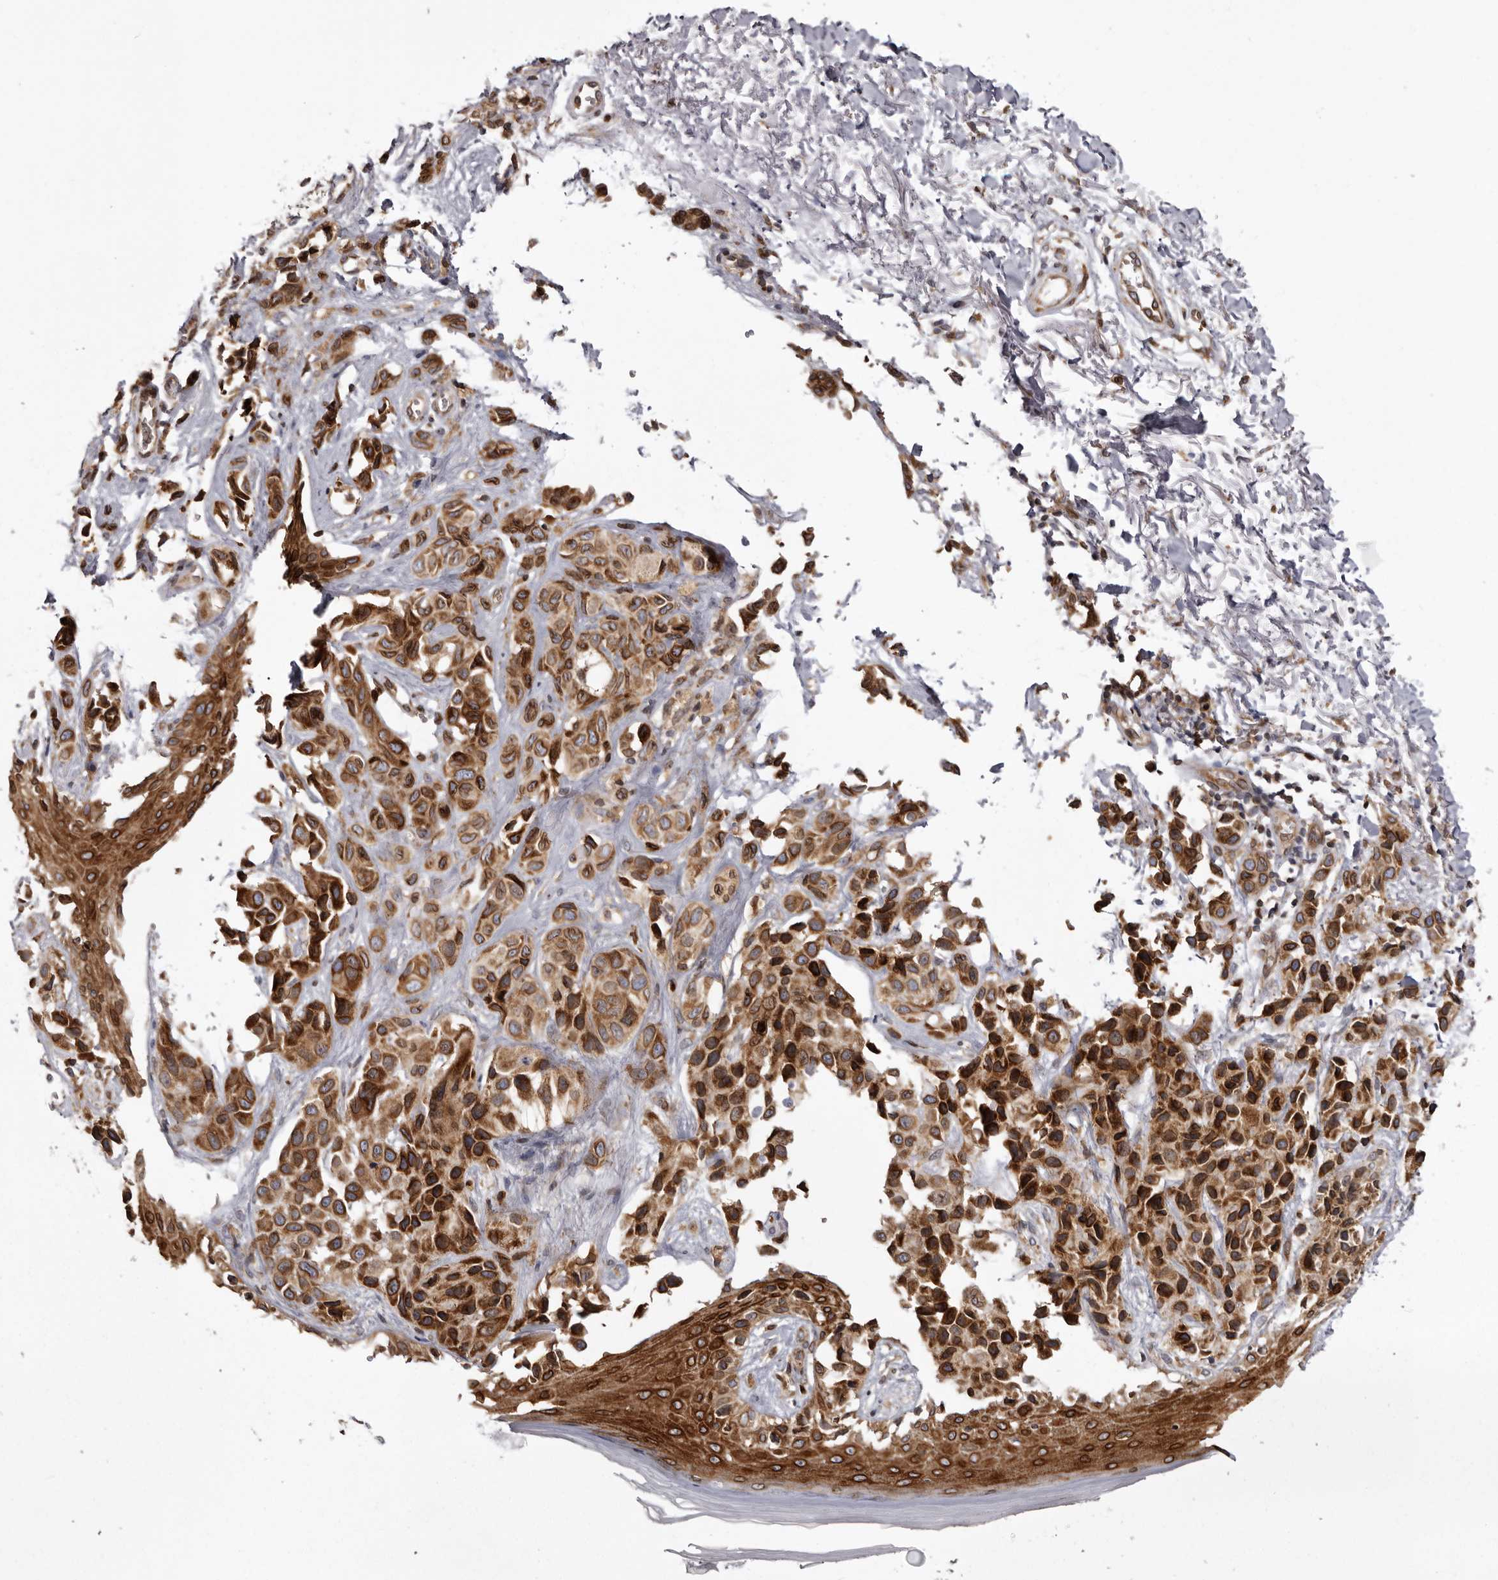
{"staining": {"intensity": "moderate", "quantity": ">75%", "location": "cytoplasmic/membranous"}, "tissue": "melanoma", "cell_type": "Tumor cells", "image_type": "cancer", "snomed": [{"axis": "morphology", "description": "Malignant melanoma, NOS"}, {"axis": "topography", "description": "Skin"}], "caption": "Protein staining demonstrates moderate cytoplasmic/membranous positivity in about >75% of tumor cells in malignant melanoma. (DAB (3,3'-diaminobenzidine) IHC with brightfield microscopy, high magnification).", "gene": "C4orf3", "patient": {"sex": "female", "age": 58}}